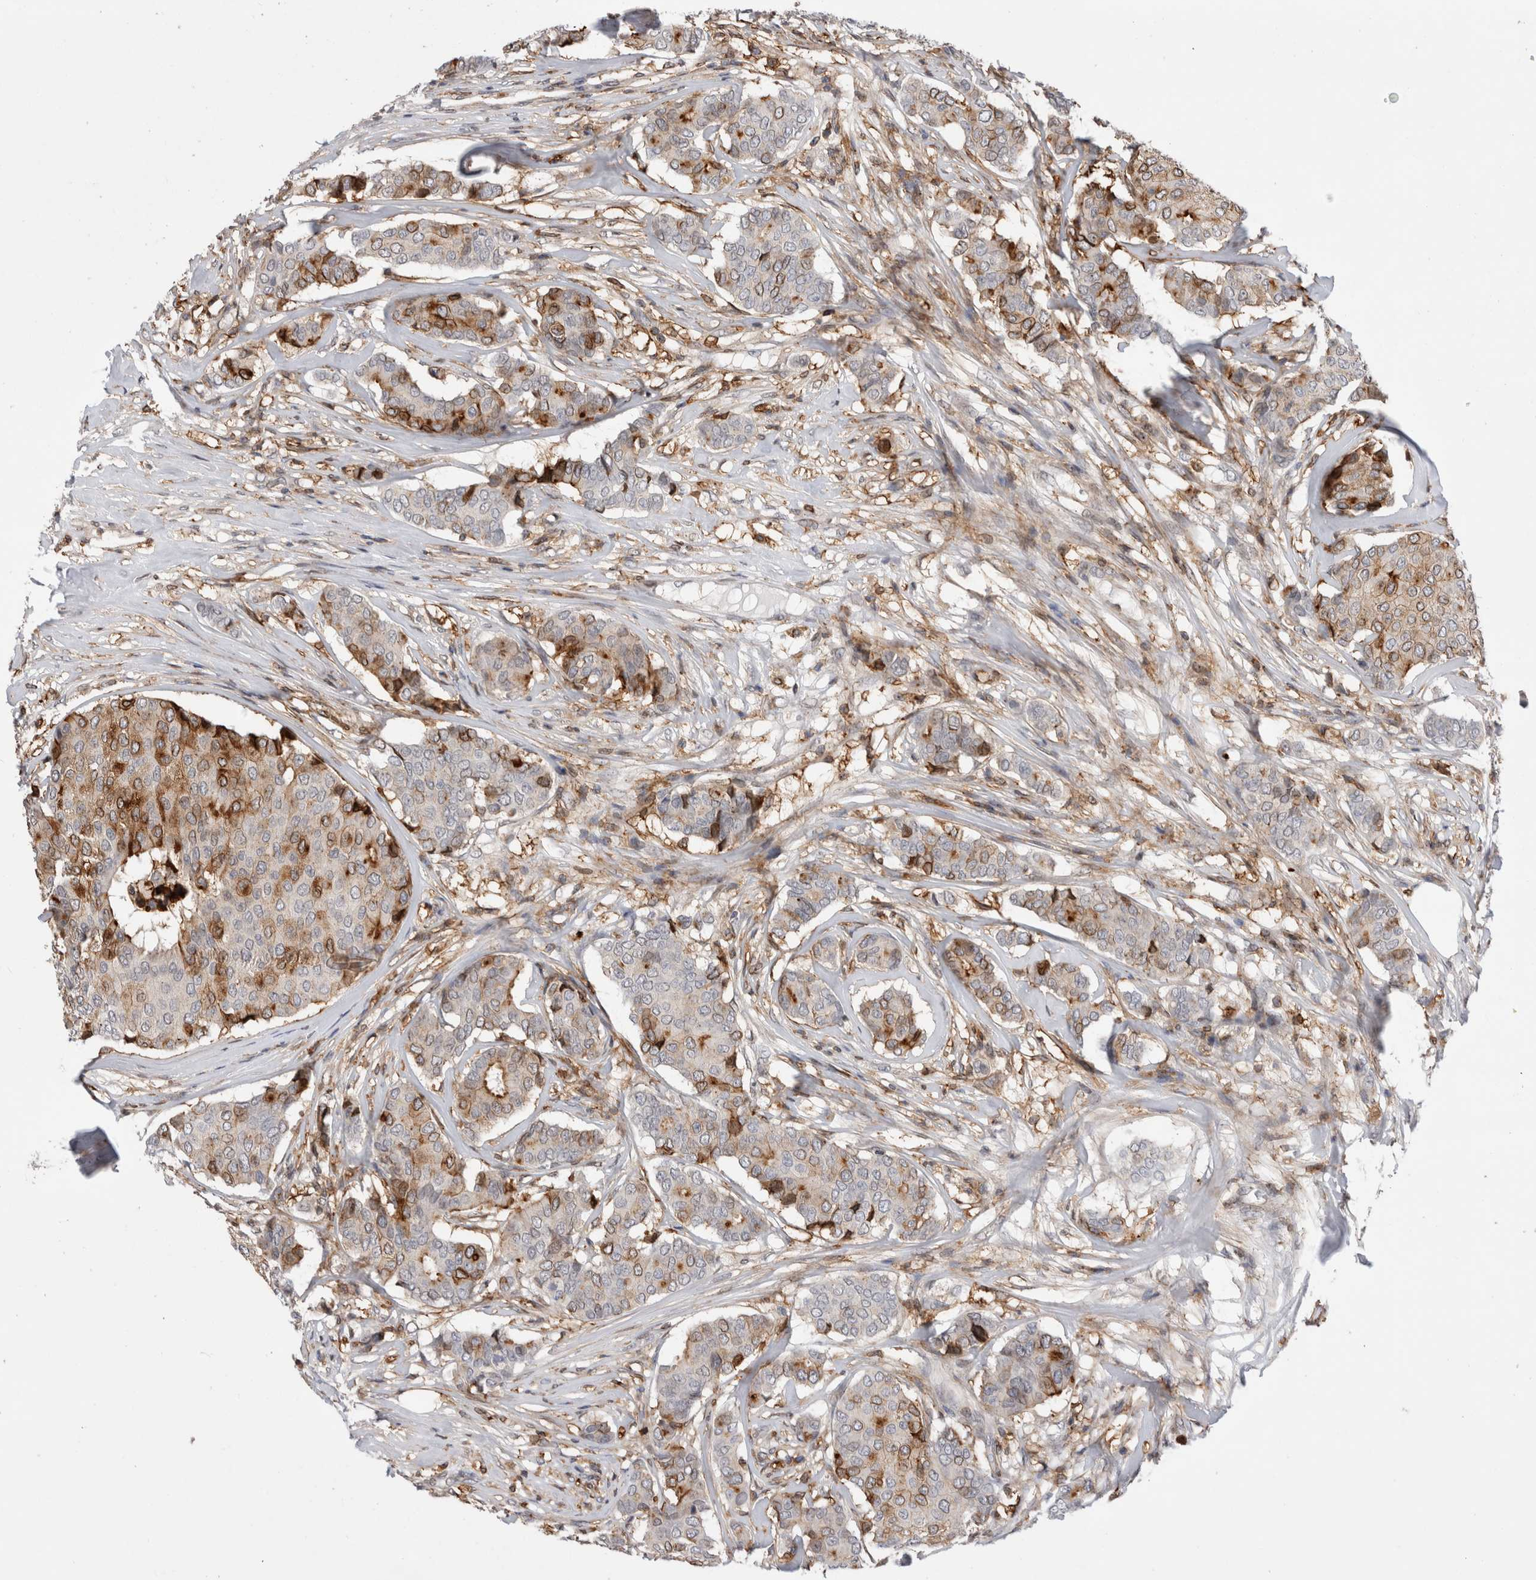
{"staining": {"intensity": "moderate", "quantity": "<25%", "location": "cytoplasmic/membranous"}, "tissue": "breast cancer", "cell_type": "Tumor cells", "image_type": "cancer", "snomed": [{"axis": "morphology", "description": "Duct carcinoma"}, {"axis": "topography", "description": "Breast"}], "caption": "A micrograph of human breast cancer stained for a protein displays moderate cytoplasmic/membranous brown staining in tumor cells.", "gene": "CCDC88B", "patient": {"sex": "female", "age": 75}}